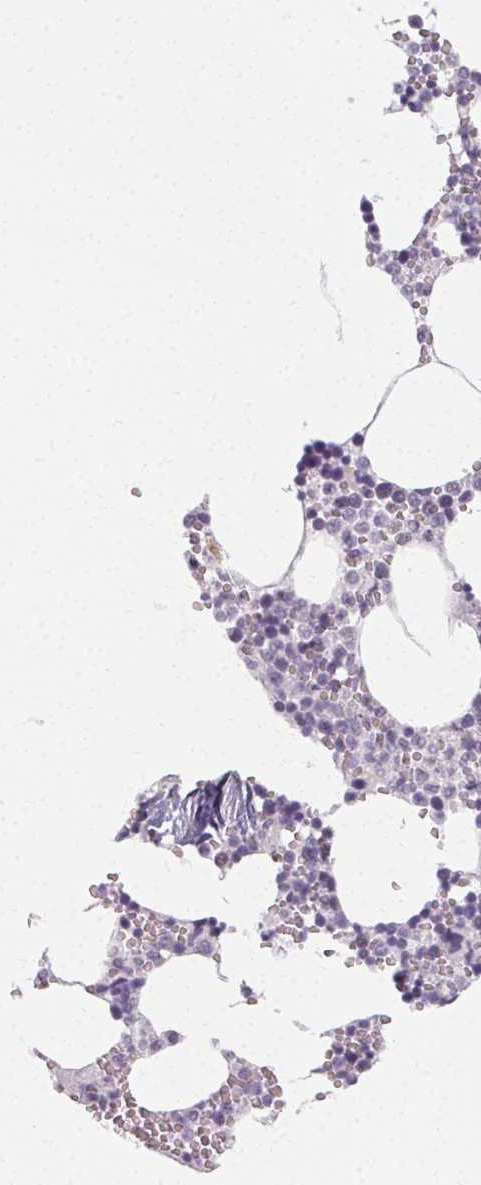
{"staining": {"intensity": "negative", "quantity": "none", "location": "none"}, "tissue": "bone marrow", "cell_type": "Hematopoietic cells", "image_type": "normal", "snomed": [{"axis": "morphology", "description": "Normal tissue, NOS"}, {"axis": "topography", "description": "Bone marrow"}], "caption": "Immunohistochemistry (IHC) of unremarkable human bone marrow demonstrates no expression in hematopoietic cells.", "gene": "SYNPR", "patient": {"sex": "male", "age": 54}}